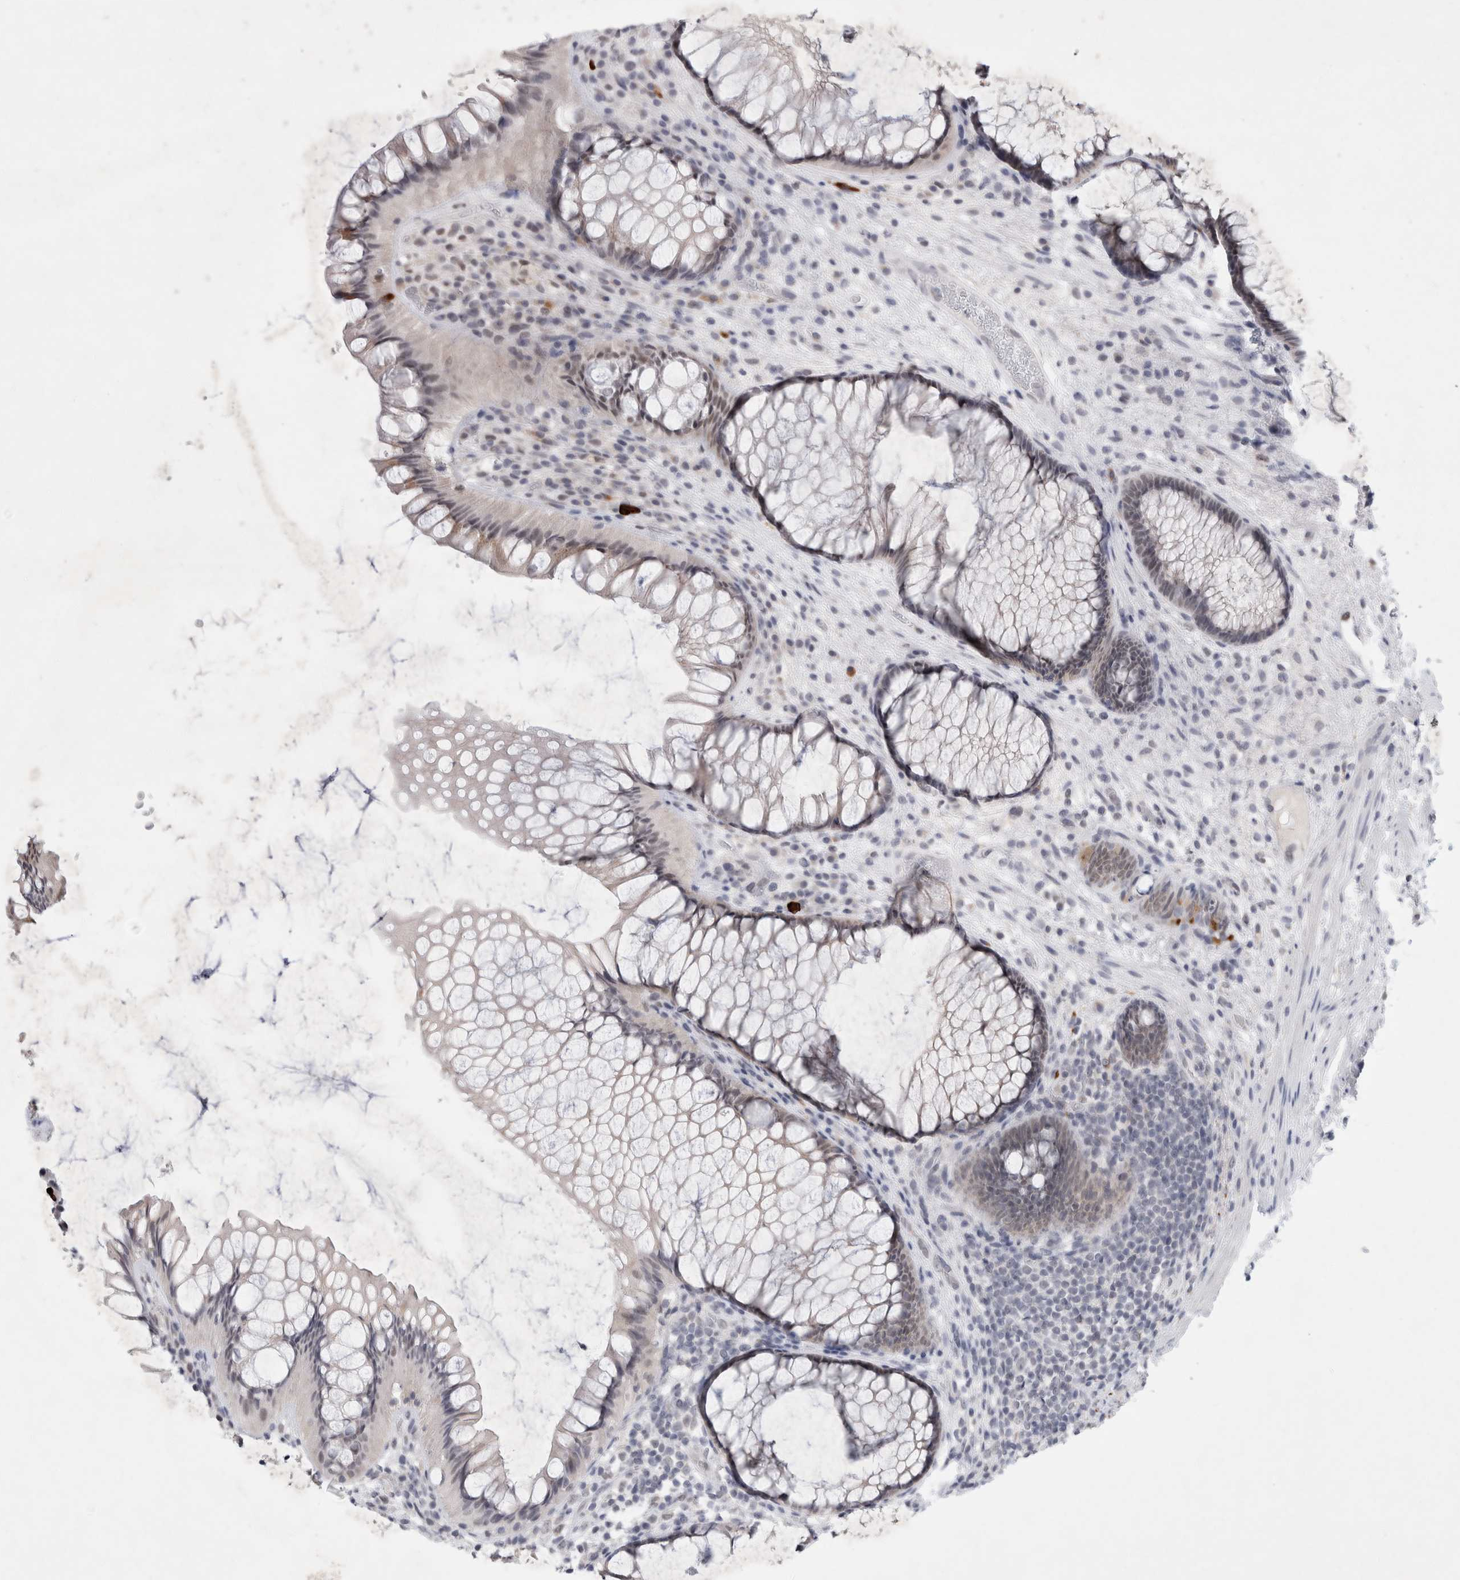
{"staining": {"intensity": "negative", "quantity": "none", "location": "none"}, "tissue": "rectum", "cell_type": "Glandular cells", "image_type": "normal", "snomed": [{"axis": "morphology", "description": "Normal tissue, NOS"}, {"axis": "topography", "description": "Rectum"}], "caption": "Glandular cells are negative for protein expression in normal human rectum. (Brightfield microscopy of DAB IHC at high magnification).", "gene": "NIPA1", "patient": {"sex": "male", "age": 51}}